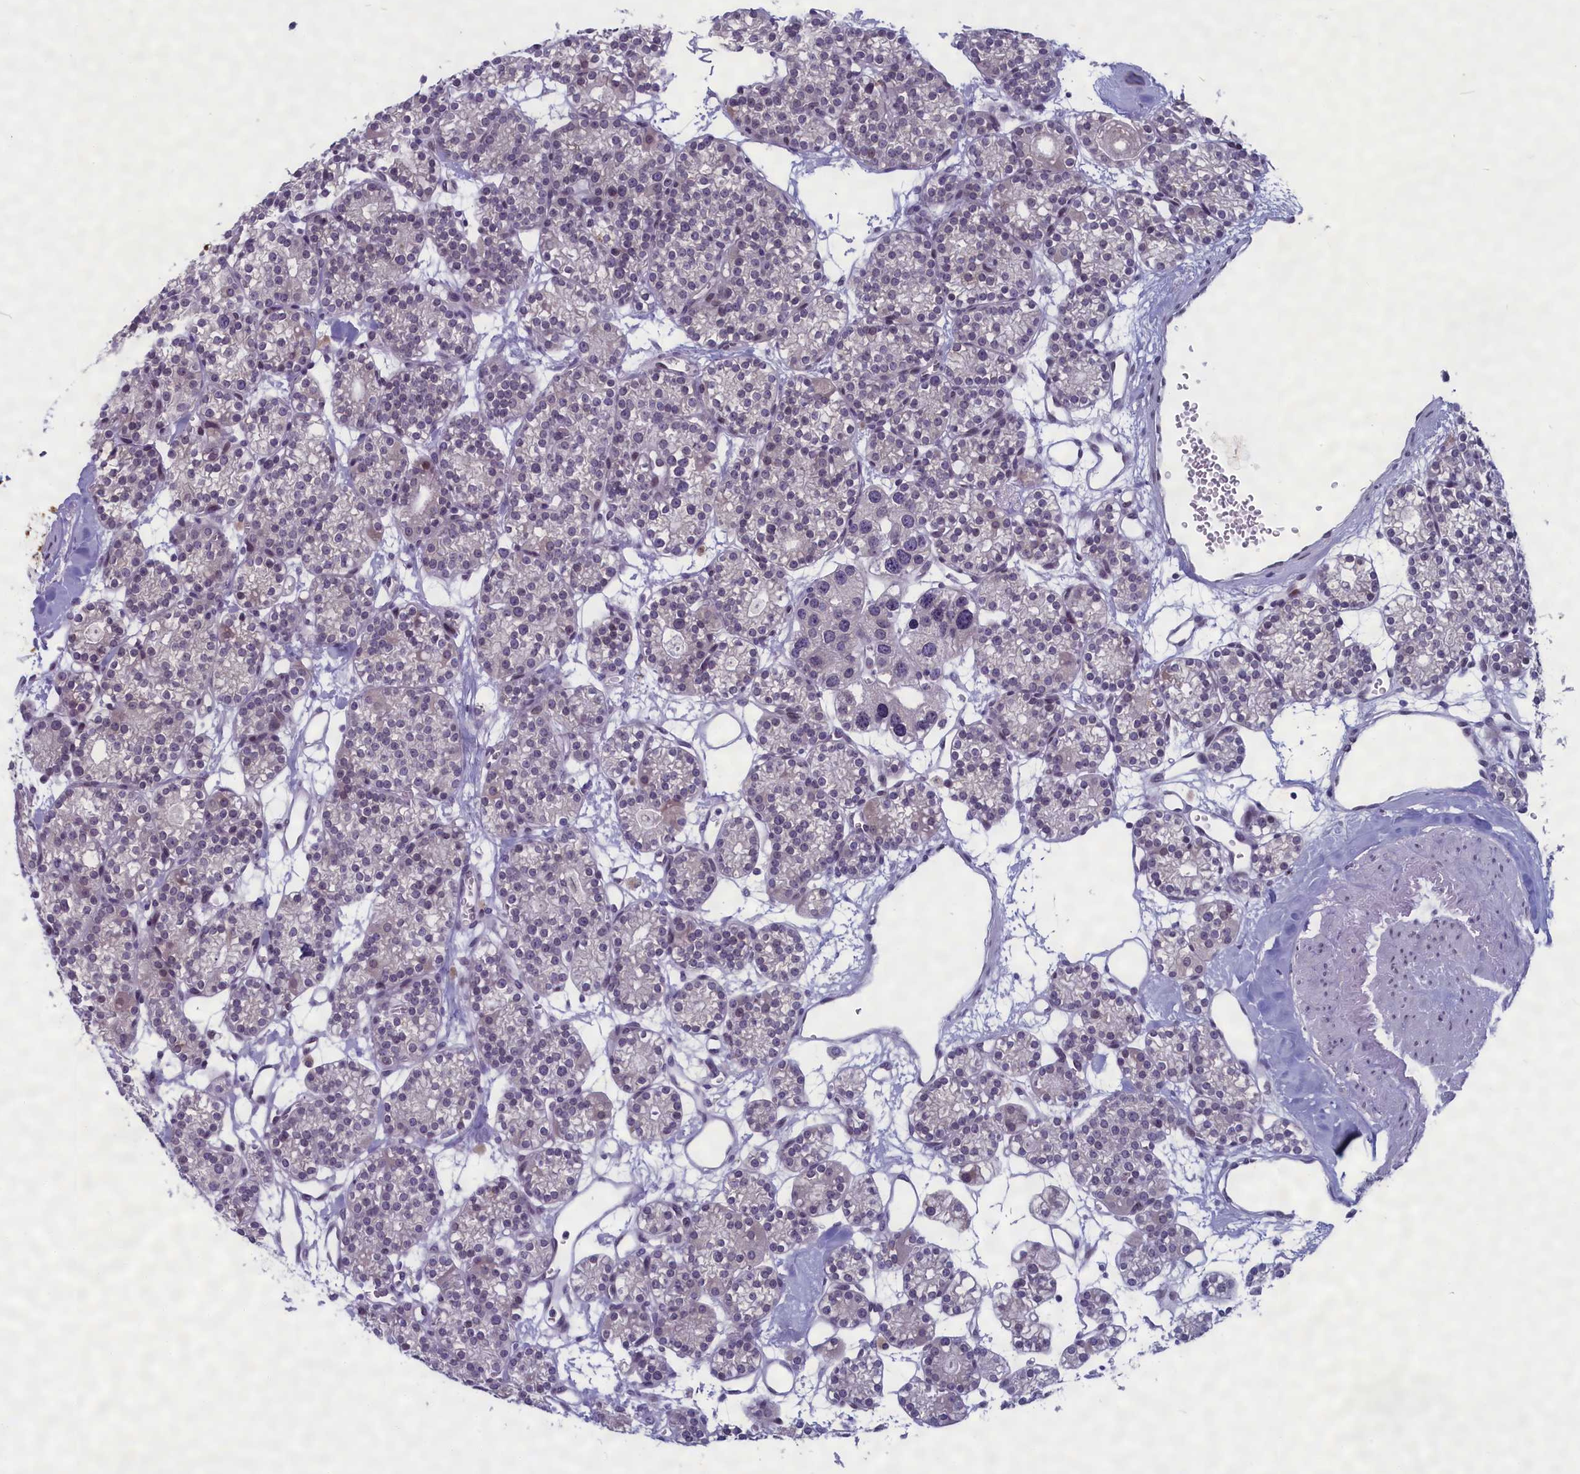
{"staining": {"intensity": "moderate", "quantity": "<25%", "location": "cytoplasmic/membranous,nuclear"}, "tissue": "parathyroid gland", "cell_type": "Glandular cells", "image_type": "normal", "snomed": [{"axis": "morphology", "description": "Normal tissue, NOS"}, {"axis": "topography", "description": "Parathyroid gland"}], "caption": "Parathyroid gland stained with DAB IHC reveals low levels of moderate cytoplasmic/membranous,nuclear staining in approximately <25% of glandular cells. (Brightfield microscopy of DAB IHC at high magnification).", "gene": "GPSM1", "patient": {"sex": "female", "age": 64}}